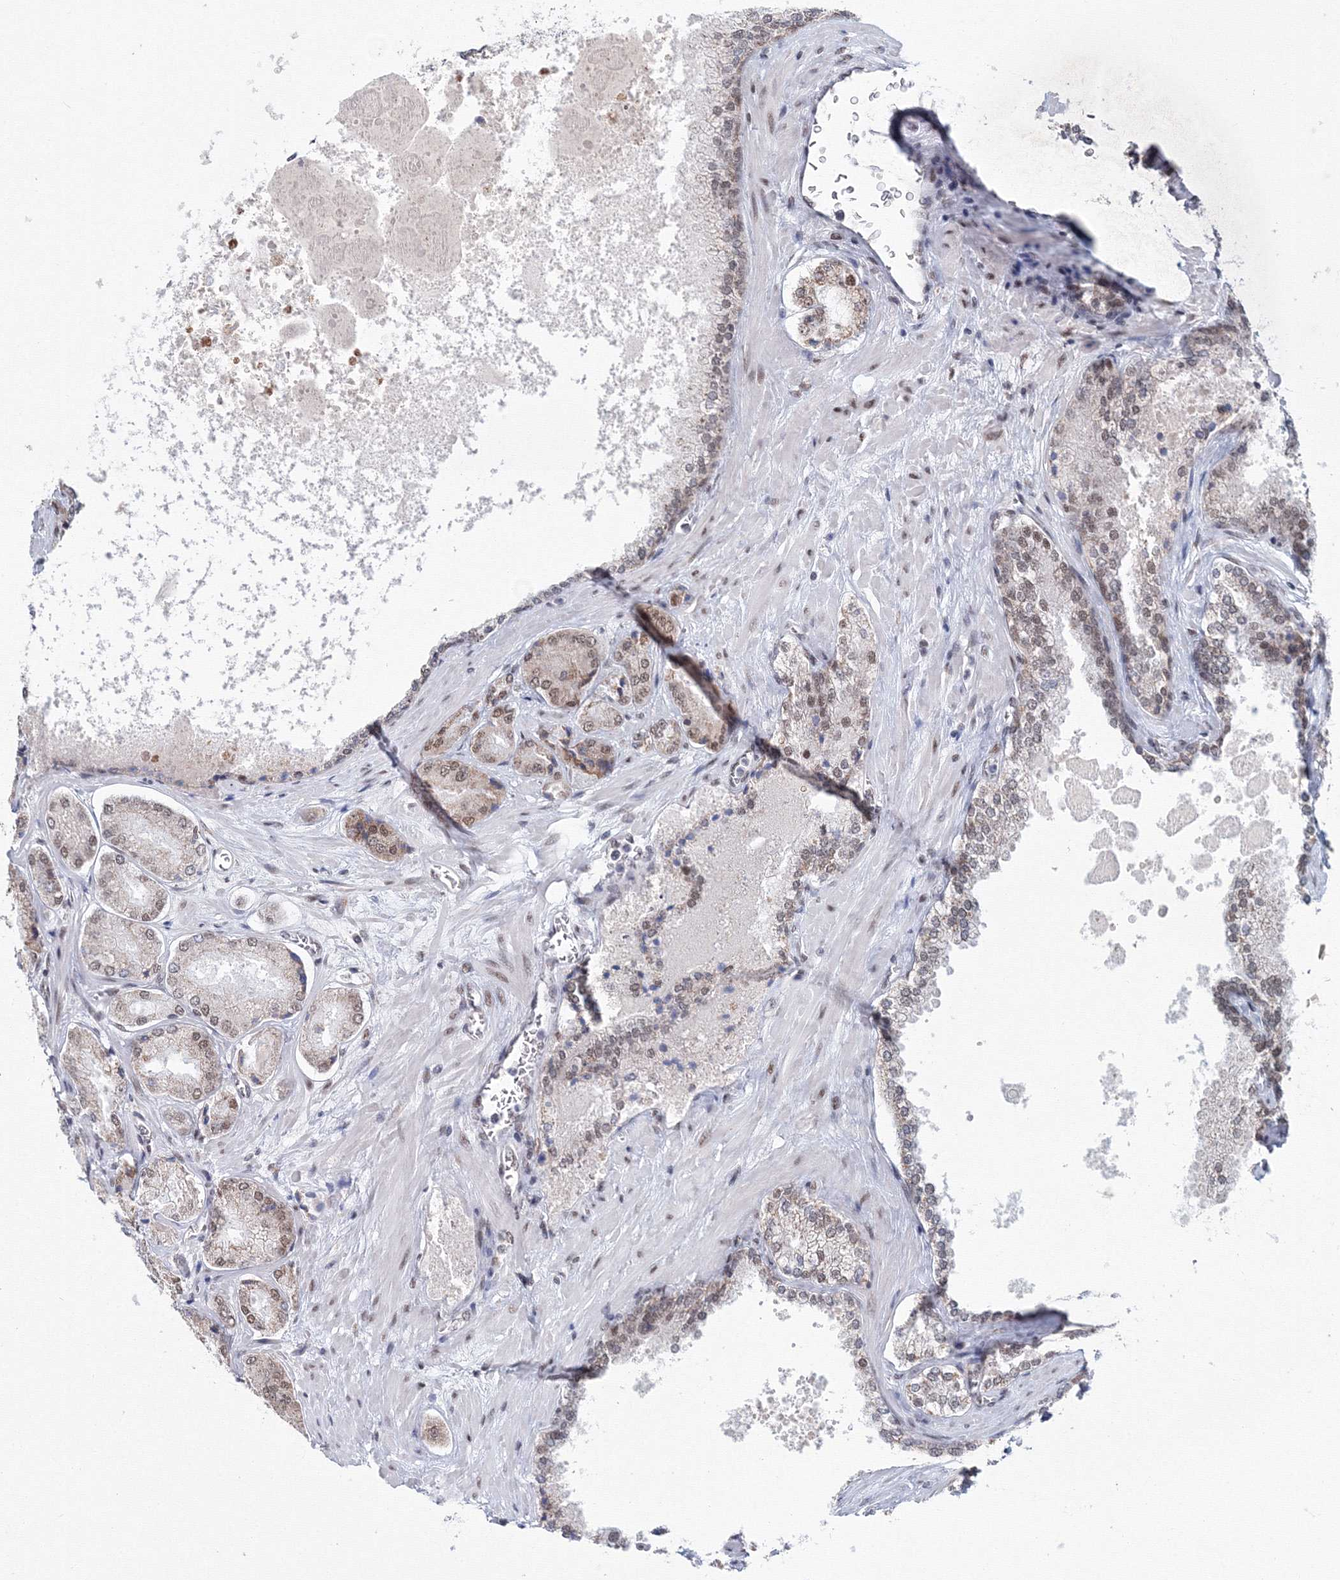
{"staining": {"intensity": "weak", "quantity": "25%-75%", "location": "cytoplasmic/membranous,nuclear"}, "tissue": "prostate cancer", "cell_type": "Tumor cells", "image_type": "cancer", "snomed": [{"axis": "morphology", "description": "Adenocarcinoma, Low grade"}, {"axis": "topography", "description": "Prostate"}], "caption": "Protein staining by immunohistochemistry (IHC) displays weak cytoplasmic/membranous and nuclear positivity in approximately 25%-75% of tumor cells in prostate cancer (low-grade adenocarcinoma).", "gene": "SF3B6", "patient": {"sex": "male", "age": 74}}